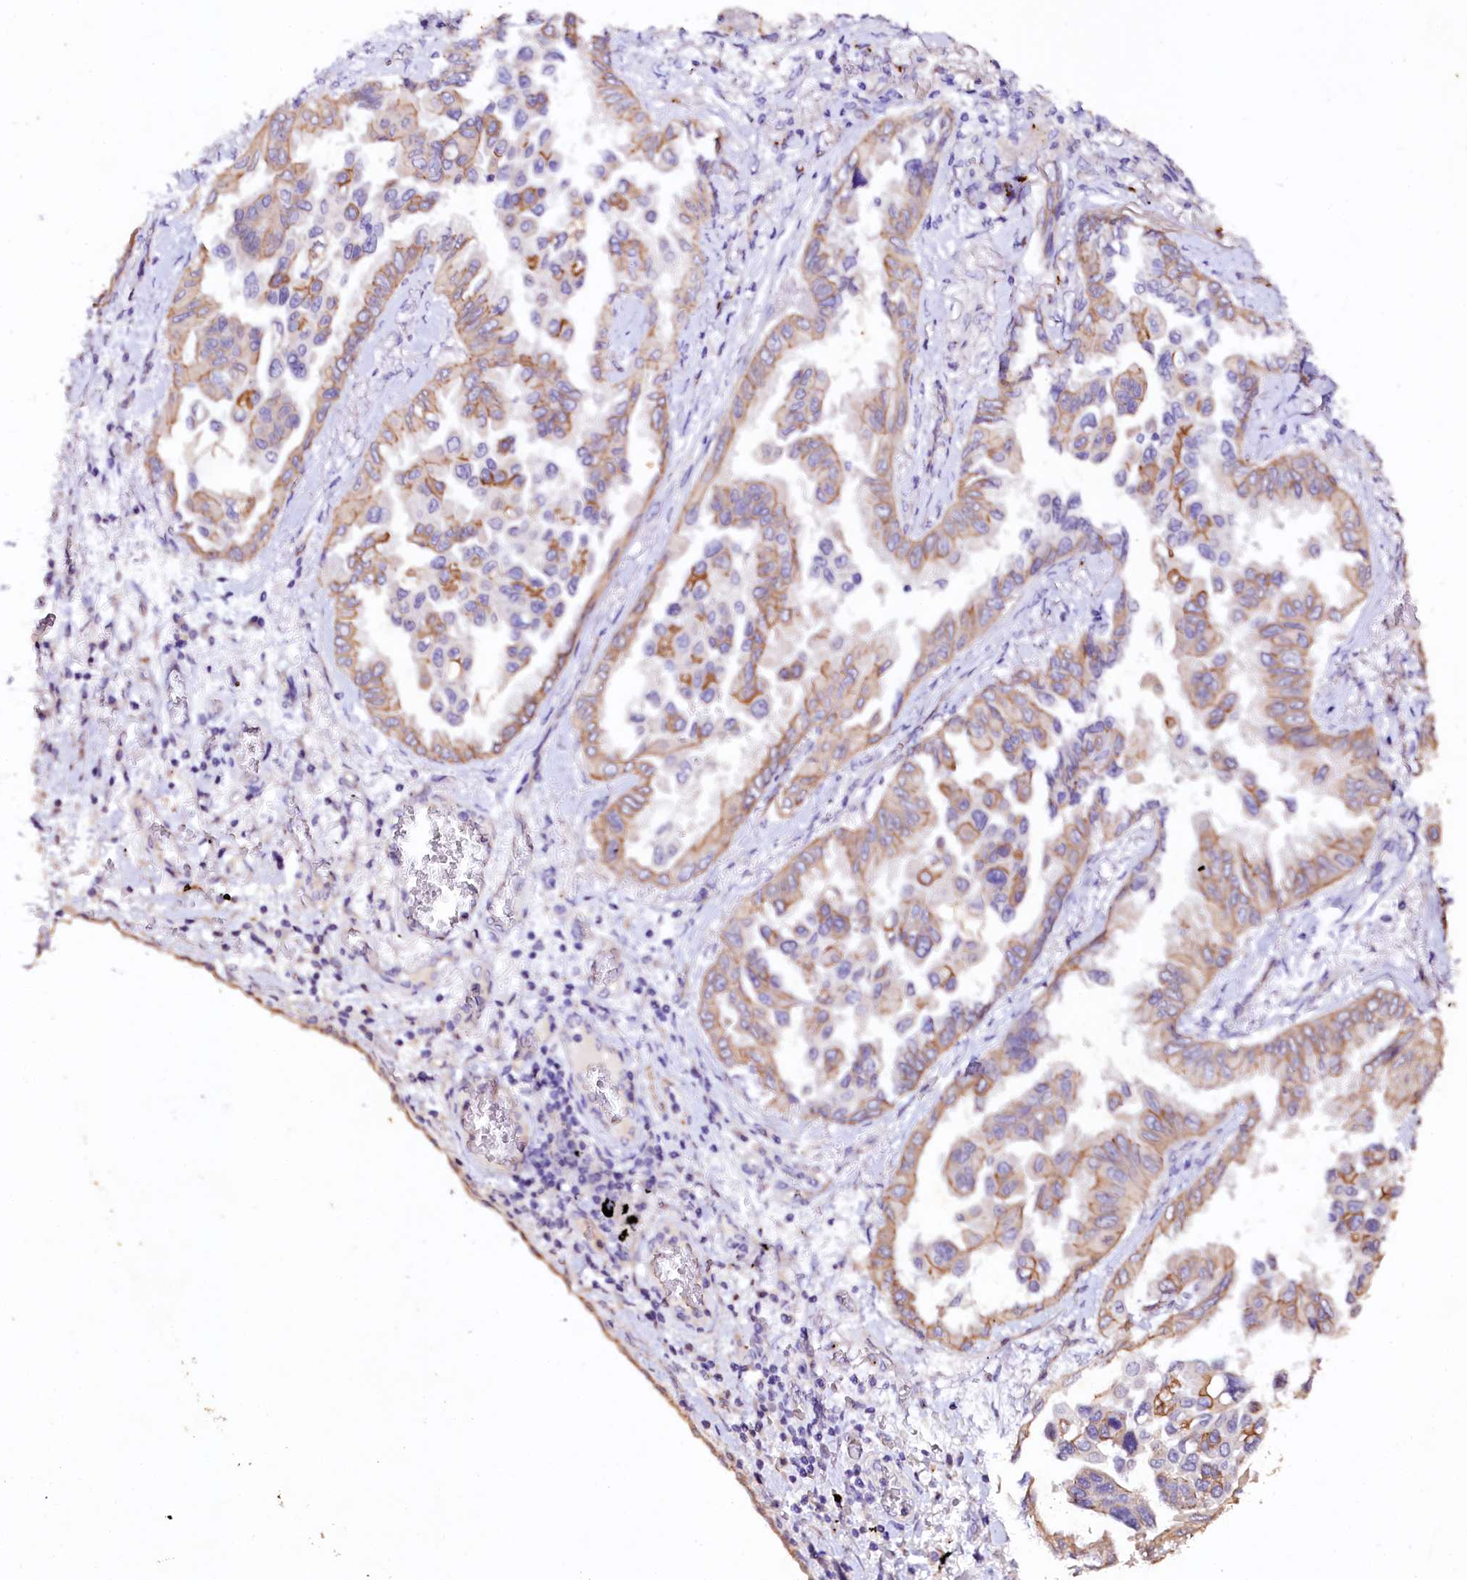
{"staining": {"intensity": "weak", "quantity": "25%-75%", "location": "cytoplasmic/membranous"}, "tissue": "lung cancer", "cell_type": "Tumor cells", "image_type": "cancer", "snomed": [{"axis": "morphology", "description": "Adenocarcinoma, NOS"}, {"axis": "topography", "description": "Lung"}], "caption": "Tumor cells display low levels of weak cytoplasmic/membranous staining in about 25%-75% of cells in human lung adenocarcinoma. The protein is shown in brown color, while the nuclei are stained blue.", "gene": "VPS36", "patient": {"sex": "female", "age": 67}}